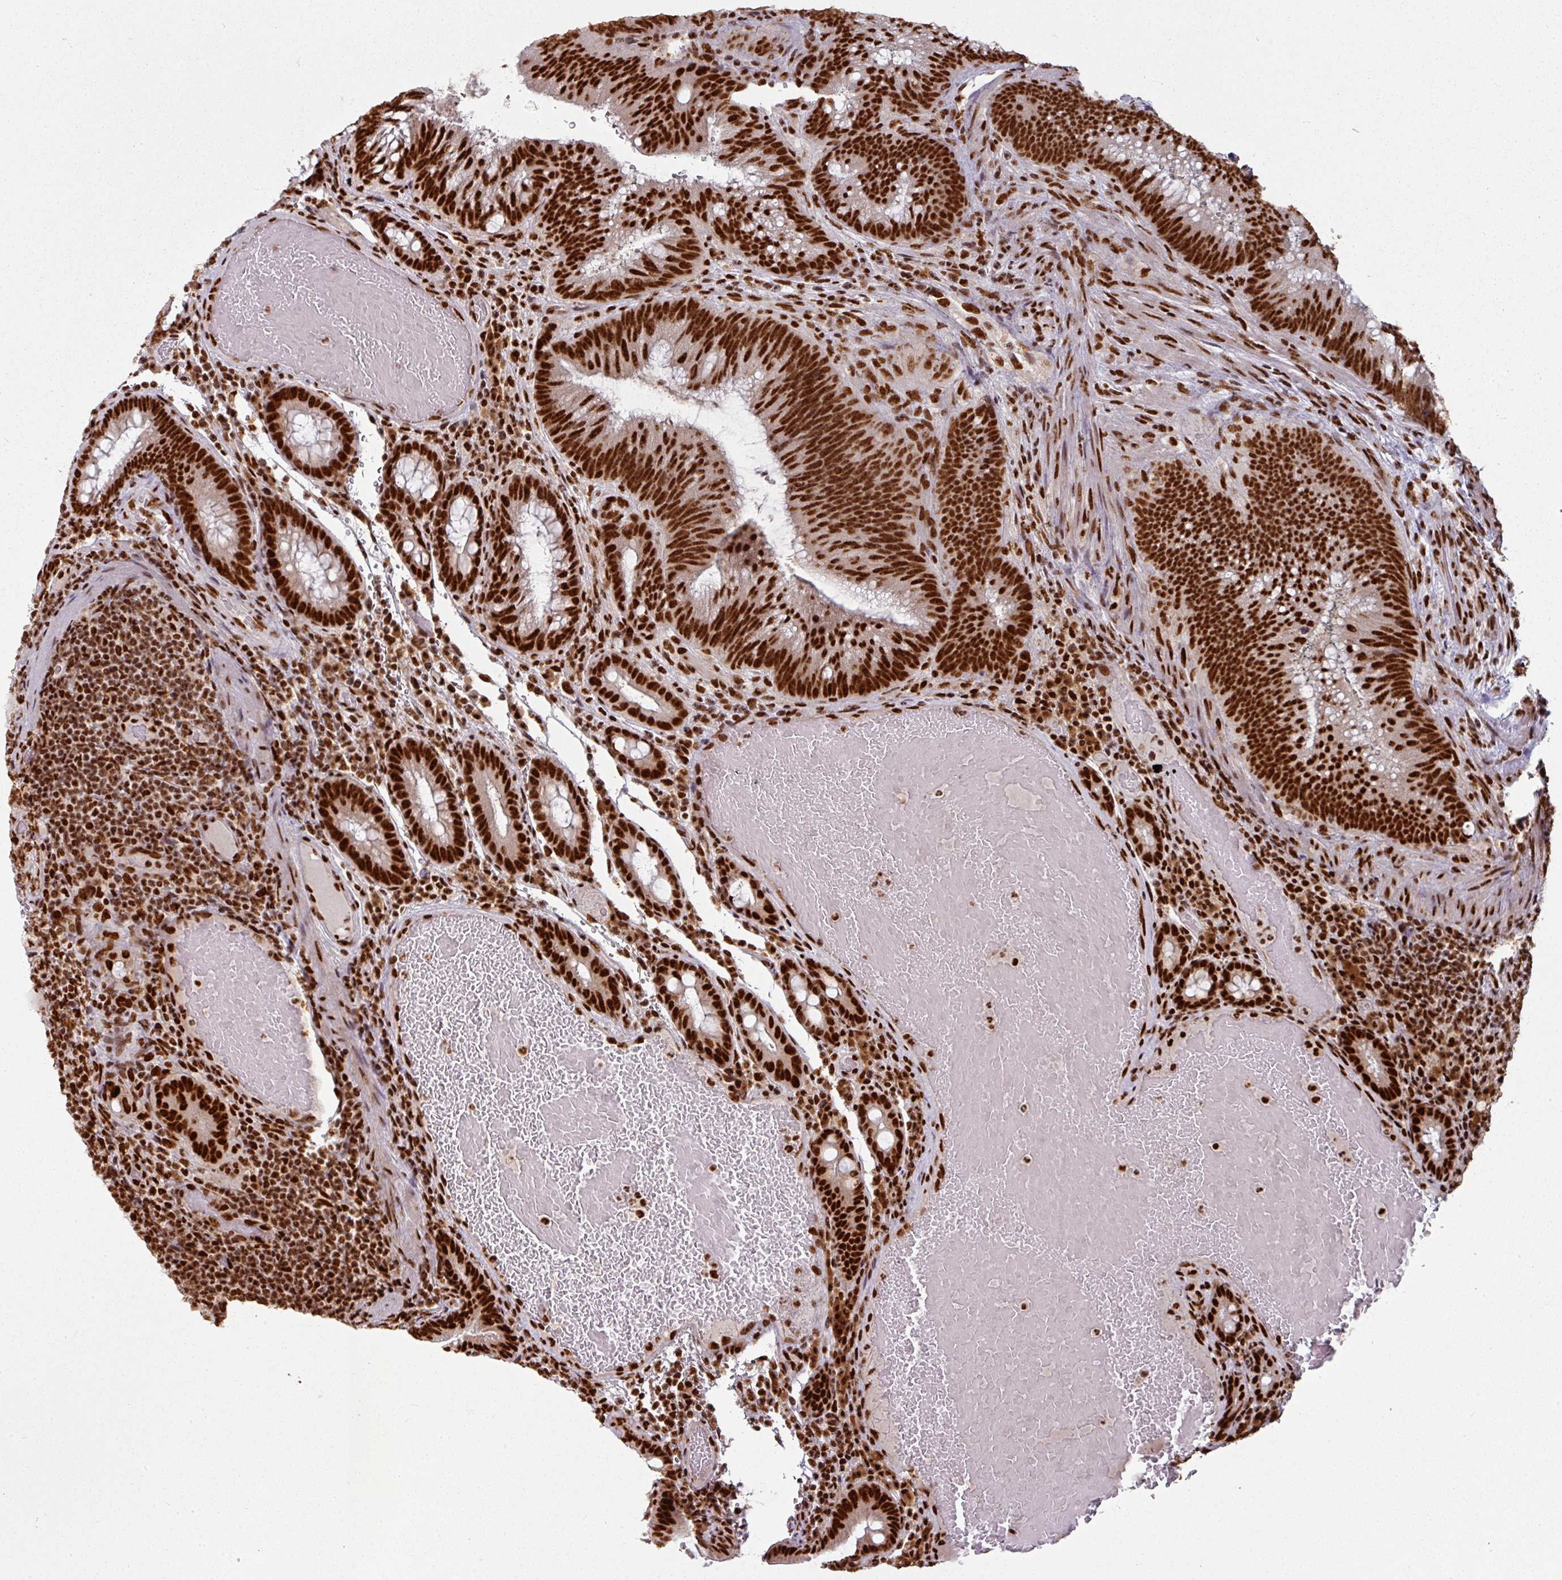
{"staining": {"intensity": "strong", "quantity": ">75%", "location": "nuclear"}, "tissue": "colorectal cancer", "cell_type": "Tumor cells", "image_type": "cancer", "snomed": [{"axis": "morphology", "description": "Adenocarcinoma, NOS"}, {"axis": "topography", "description": "Colon"}], "caption": "Immunohistochemistry photomicrograph of neoplastic tissue: human colorectal cancer (adenocarcinoma) stained using IHC exhibits high levels of strong protein expression localized specifically in the nuclear of tumor cells, appearing as a nuclear brown color.", "gene": "SIK3", "patient": {"sex": "female", "age": 43}}